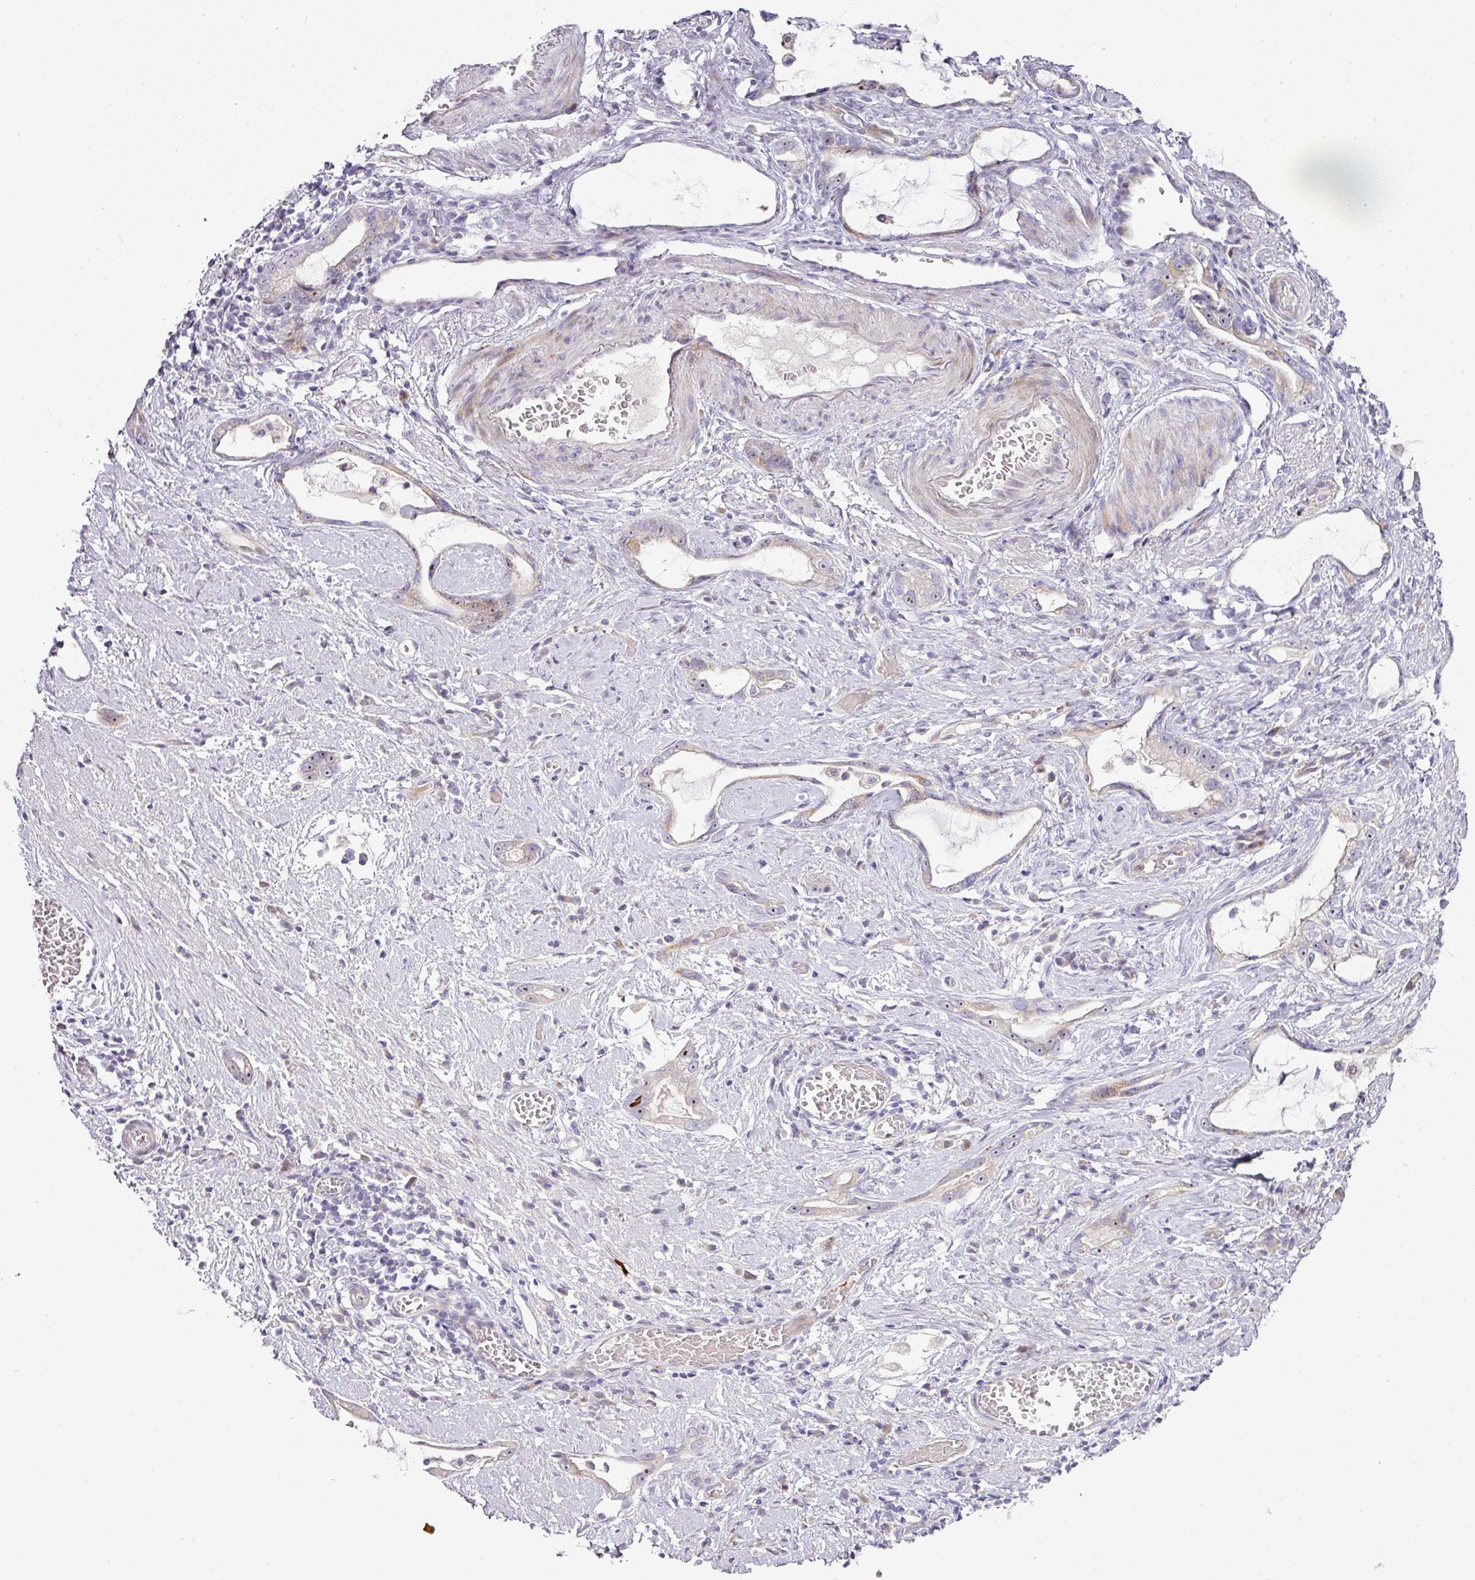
{"staining": {"intensity": "moderate", "quantity": "<25%", "location": "nuclear"}, "tissue": "stomach cancer", "cell_type": "Tumor cells", "image_type": "cancer", "snomed": [{"axis": "morphology", "description": "Adenocarcinoma, NOS"}, {"axis": "topography", "description": "Stomach"}], "caption": "IHC of human adenocarcinoma (stomach) exhibits low levels of moderate nuclear staining in approximately <25% of tumor cells.", "gene": "ATP6V1F", "patient": {"sex": "male", "age": 55}}